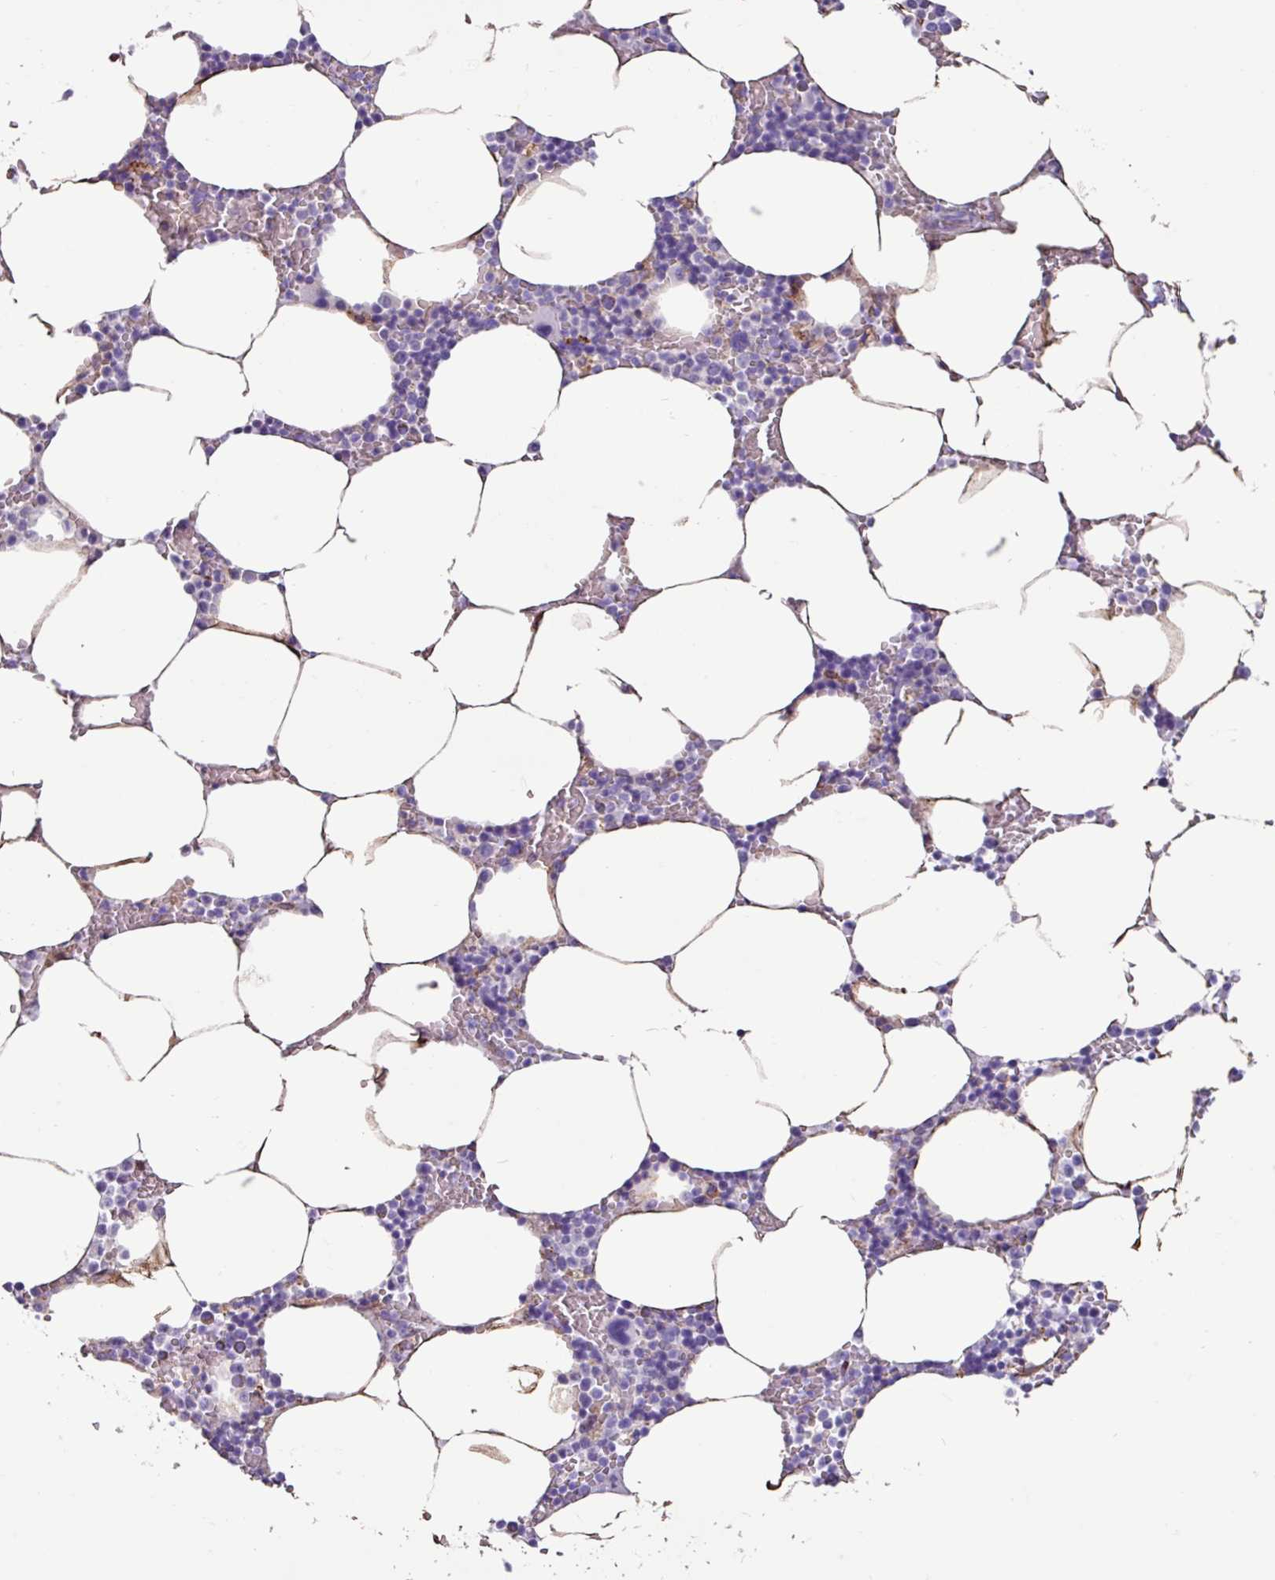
{"staining": {"intensity": "negative", "quantity": "none", "location": "none"}, "tissue": "bone marrow", "cell_type": "Hematopoietic cells", "image_type": "normal", "snomed": [{"axis": "morphology", "description": "Normal tissue, NOS"}, {"axis": "topography", "description": "Bone marrow"}], "caption": "Immunohistochemistry image of benign bone marrow: bone marrow stained with DAB exhibits no significant protein positivity in hematopoietic cells. (Brightfield microscopy of DAB immunohistochemistry at high magnification).", "gene": "PPP1R35", "patient": {"sex": "male", "age": 70}}